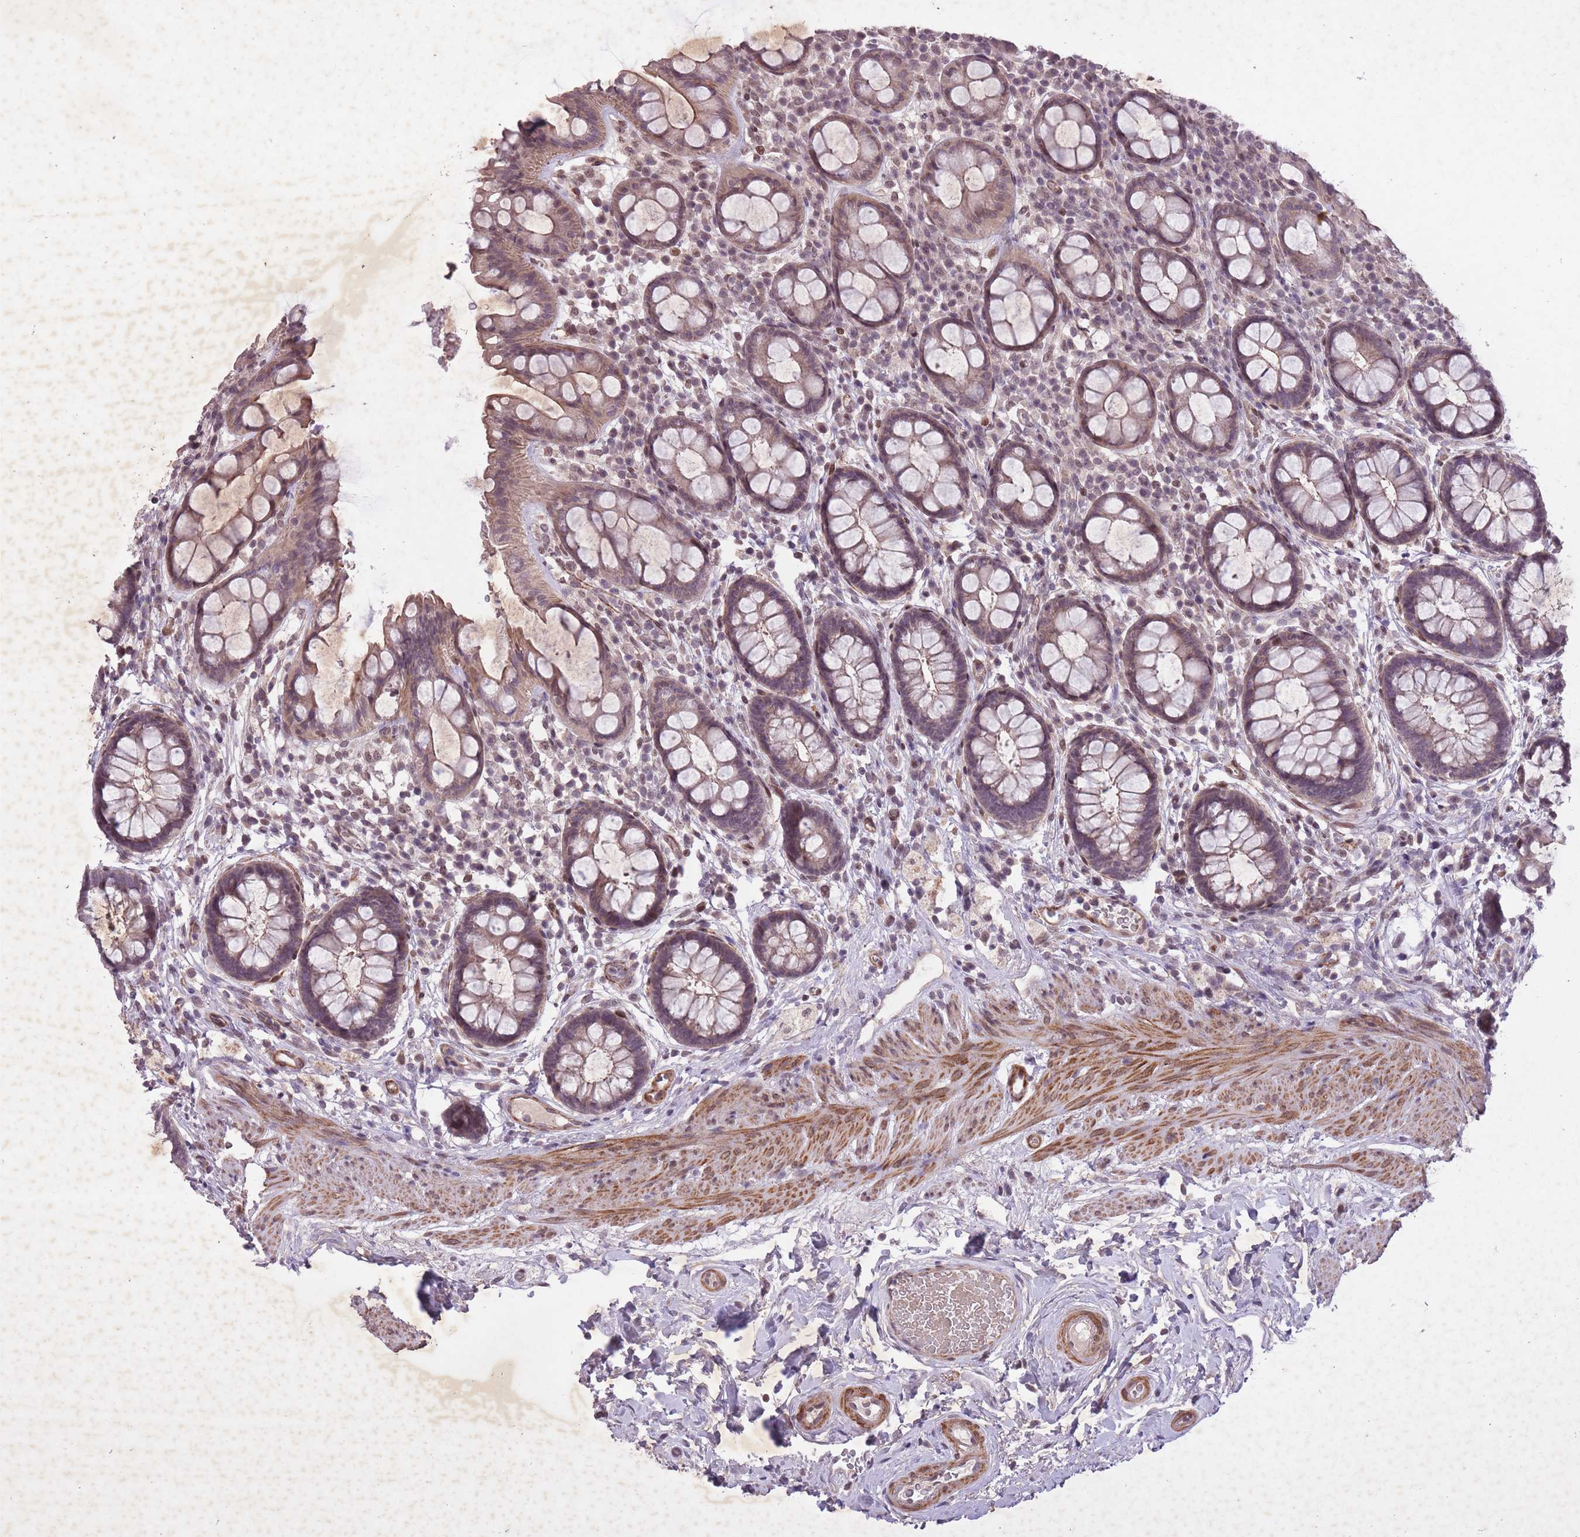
{"staining": {"intensity": "moderate", "quantity": "25%-75%", "location": "cytoplasmic/membranous,nuclear"}, "tissue": "rectum", "cell_type": "Glandular cells", "image_type": "normal", "snomed": [{"axis": "morphology", "description": "Normal tissue, NOS"}, {"axis": "topography", "description": "Rectum"}, {"axis": "topography", "description": "Peripheral nerve tissue"}], "caption": "Immunohistochemical staining of normal human rectum reveals moderate cytoplasmic/membranous,nuclear protein staining in approximately 25%-75% of glandular cells. (brown staining indicates protein expression, while blue staining denotes nuclei).", "gene": "CBX6", "patient": {"sex": "female", "age": 69}}